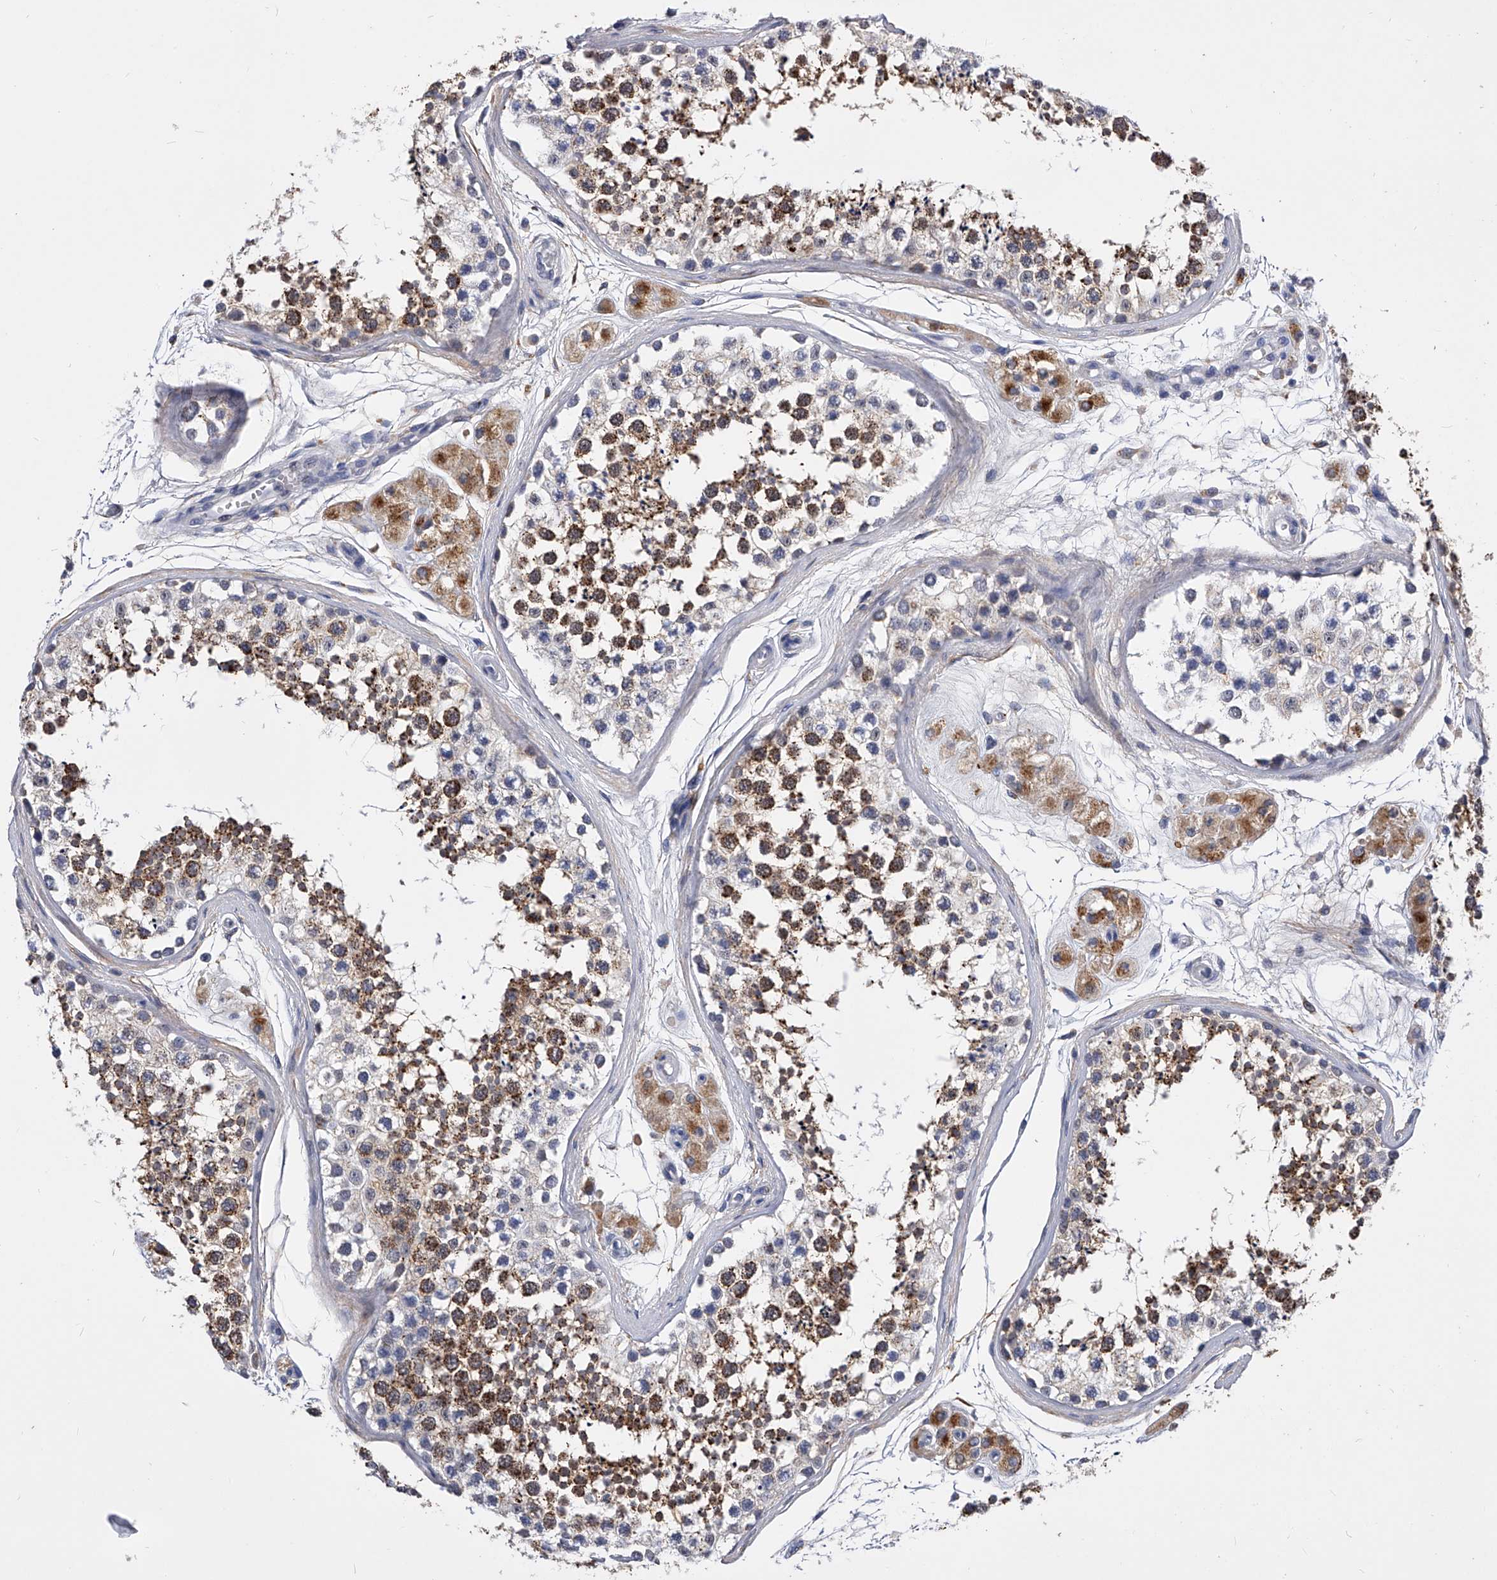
{"staining": {"intensity": "strong", "quantity": "25%-75%", "location": "cytoplasmic/membranous"}, "tissue": "testis", "cell_type": "Cells in seminiferous ducts", "image_type": "normal", "snomed": [{"axis": "morphology", "description": "Normal tissue, NOS"}, {"axis": "topography", "description": "Testis"}], "caption": "Strong cytoplasmic/membranous staining is present in approximately 25%-75% of cells in seminiferous ducts in normal testis. The protein of interest is stained brown, and the nuclei are stained in blue (DAB (3,3'-diaminobenzidine) IHC with brightfield microscopy, high magnification).", "gene": "ZNF529", "patient": {"sex": "male", "age": 56}}